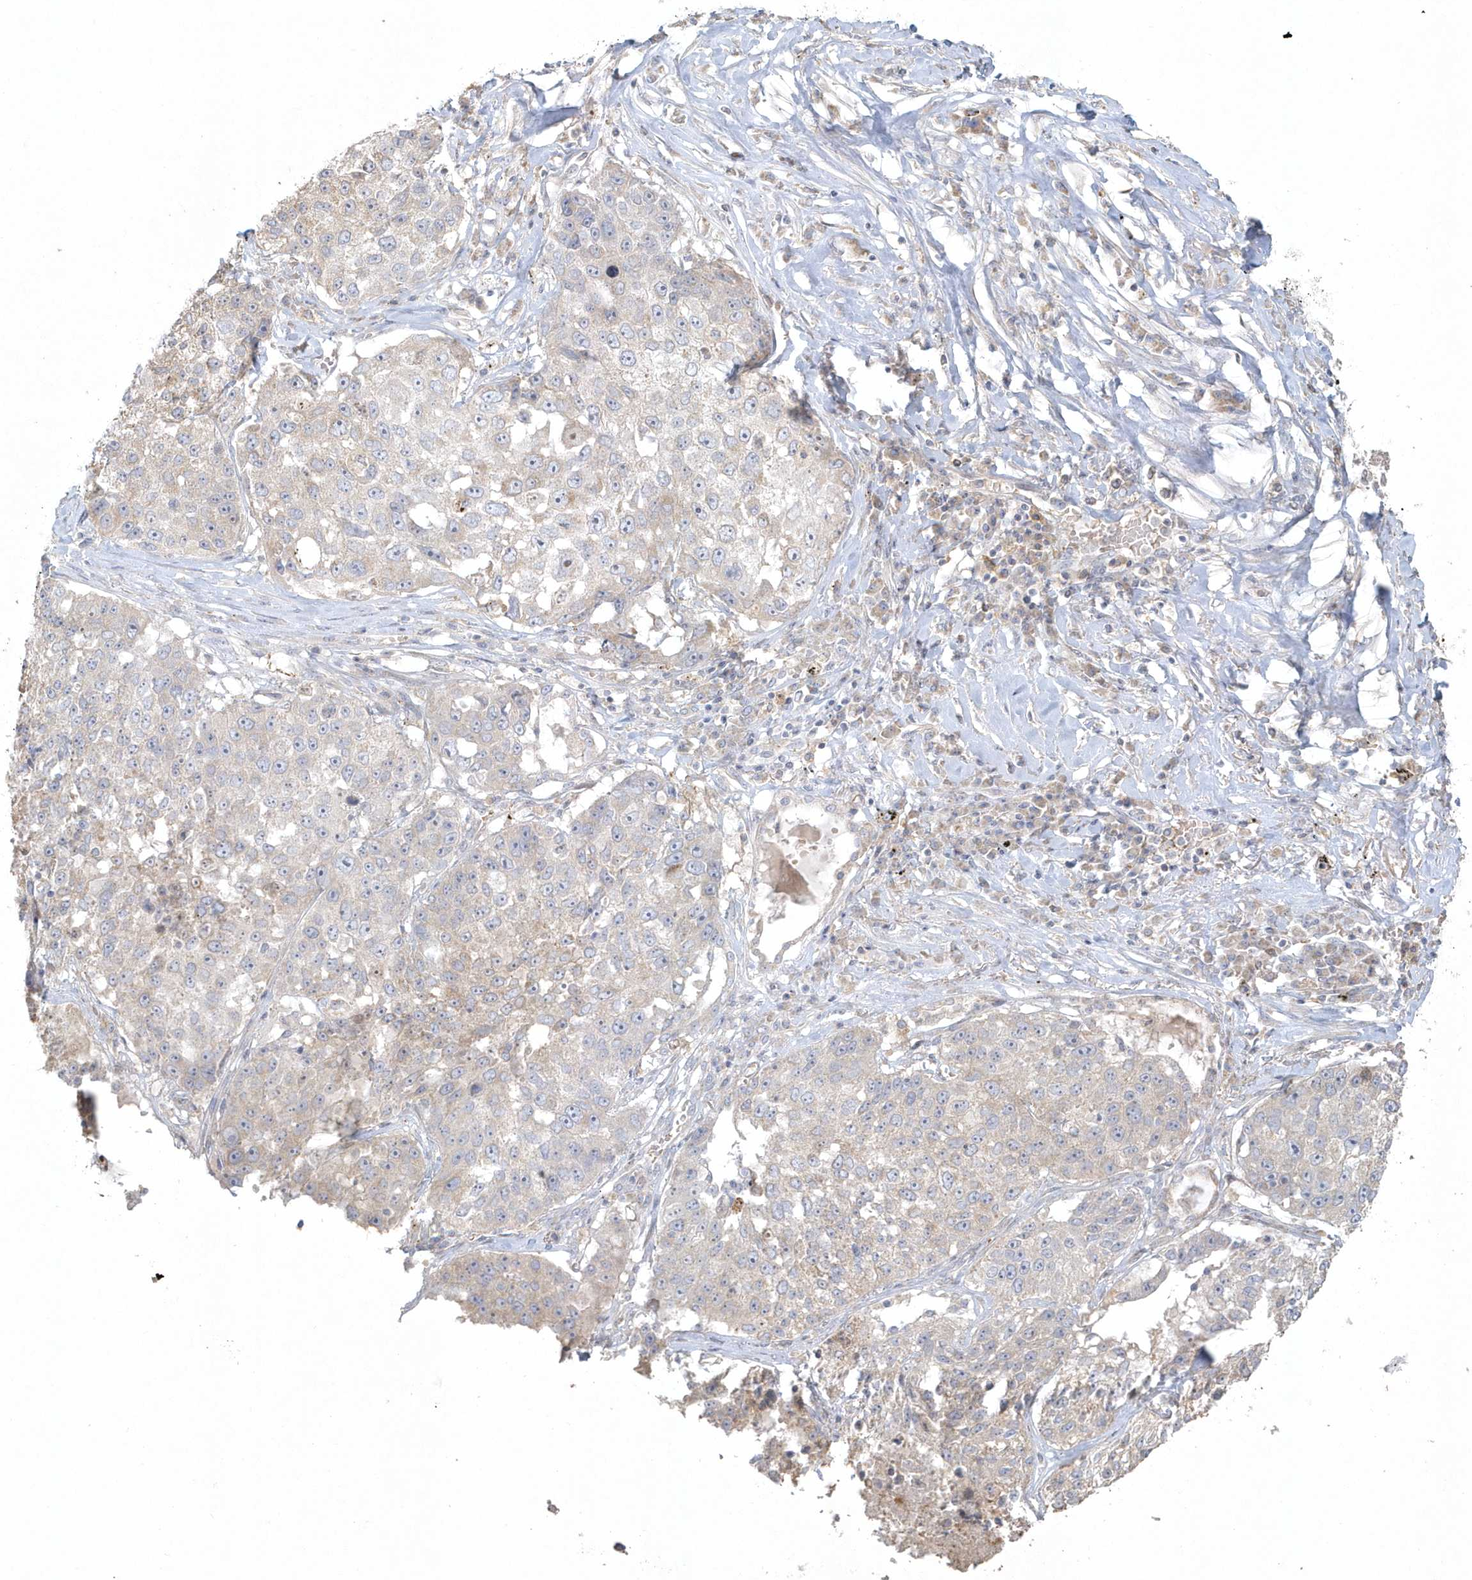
{"staining": {"intensity": "negative", "quantity": "none", "location": "none"}, "tissue": "lung cancer", "cell_type": "Tumor cells", "image_type": "cancer", "snomed": [{"axis": "morphology", "description": "Squamous cell carcinoma, NOS"}, {"axis": "topography", "description": "Lung"}], "caption": "Tumor cells are negative for brown protein staining in squamous cell carcinoma (lung). (DAB (3,3'-diaminobenzidine) IHC visualized using brightfield microscopy, high magnification).", "gene": "BLTP3A", "patient": {"sex": "male", "age": 61}}